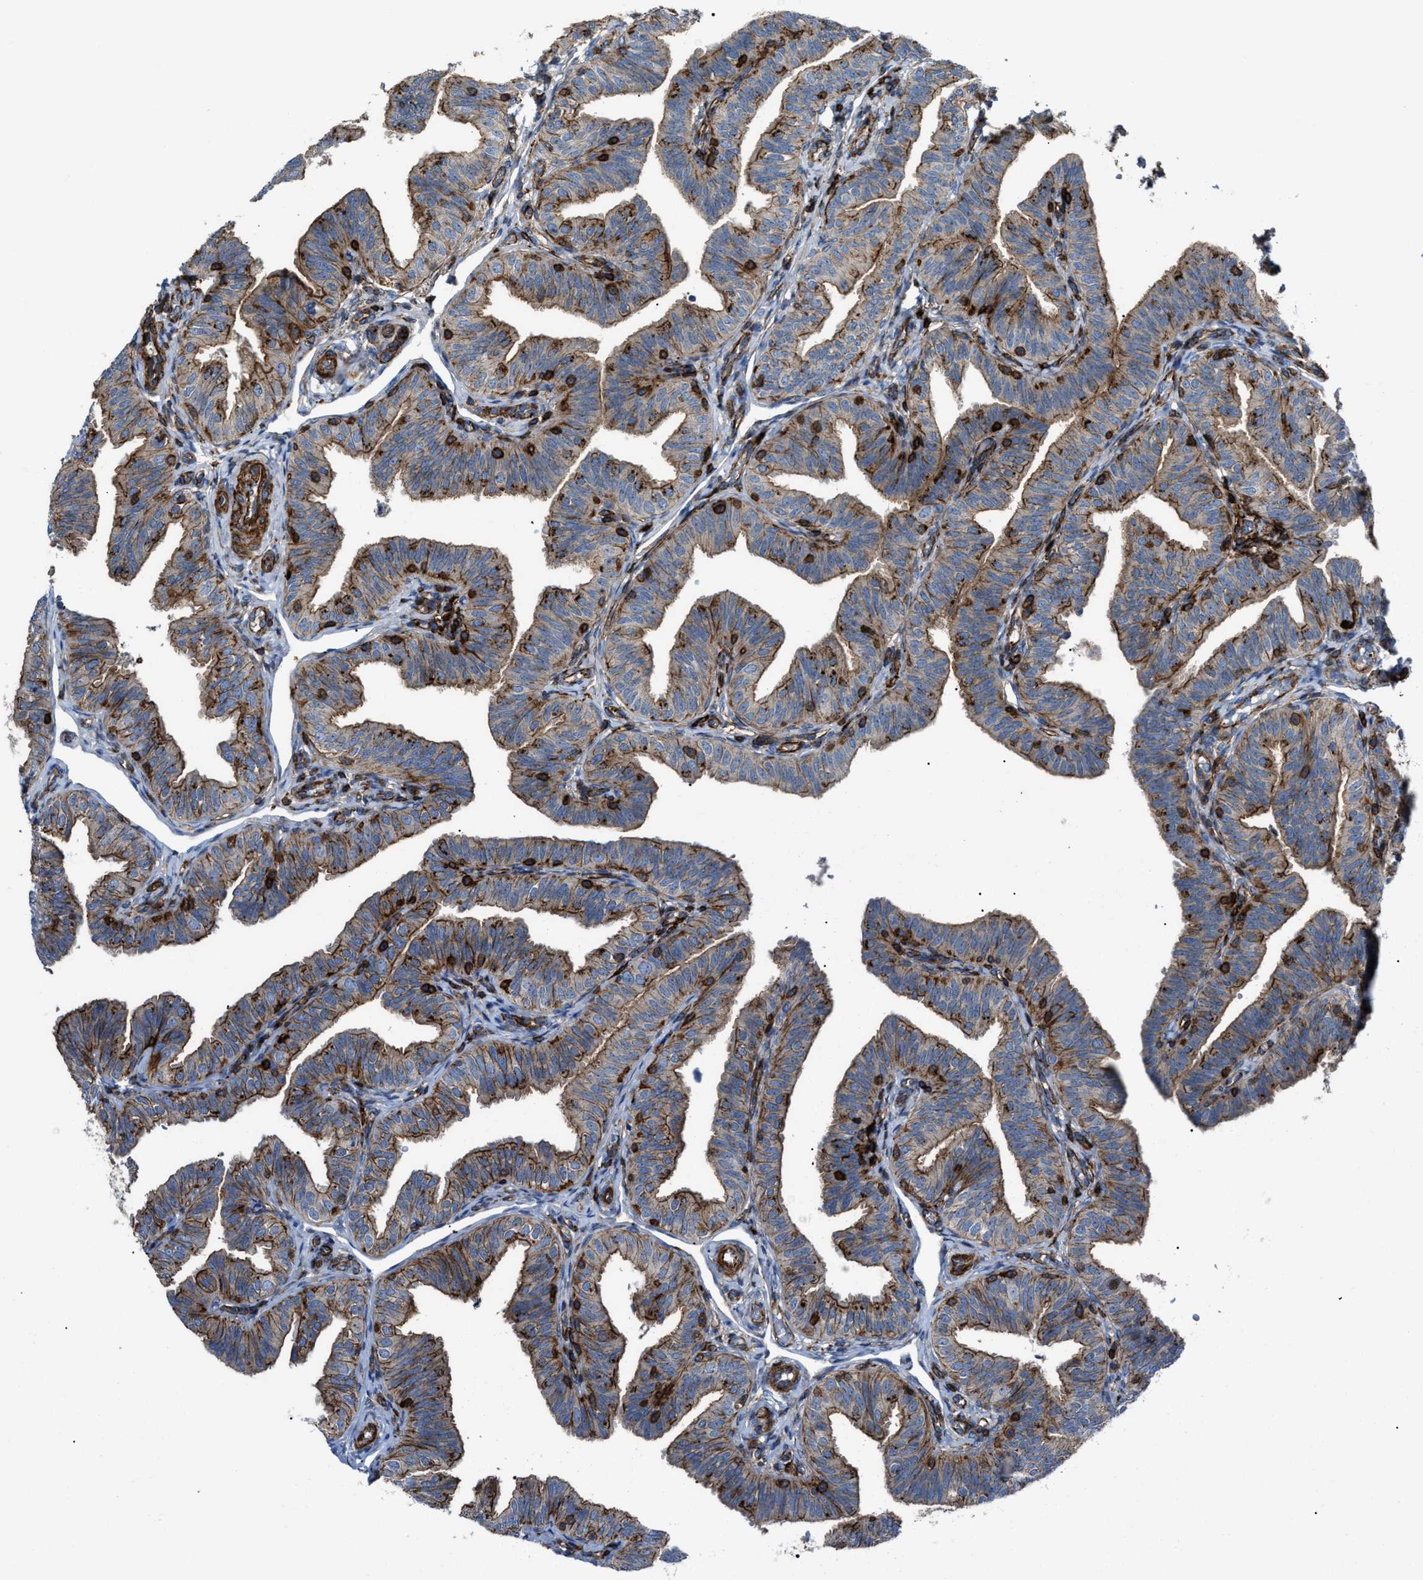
{"staining": {"intensity": "moderate", "quantity": ">75%", "location": "cytoplasmic/membranous"}, "tissue": "fallopian tube", "cell_type": "Glandular cells", "image_type": "normal", "snomed": [{"axis": "morphology", "description": "Normal tissue, NOS"}, {"axis": "topography", "description": "Fallopian tube"}], "caption": "Immunohistochemical staining of unremarkable human fallopian tube demonstrates medium levels of moderate cytoplasmic/membranous expression in approximately >75% of glandular cells.", "gene": "AGPAT2", "patient": {"sex": "female", "age": 35}}